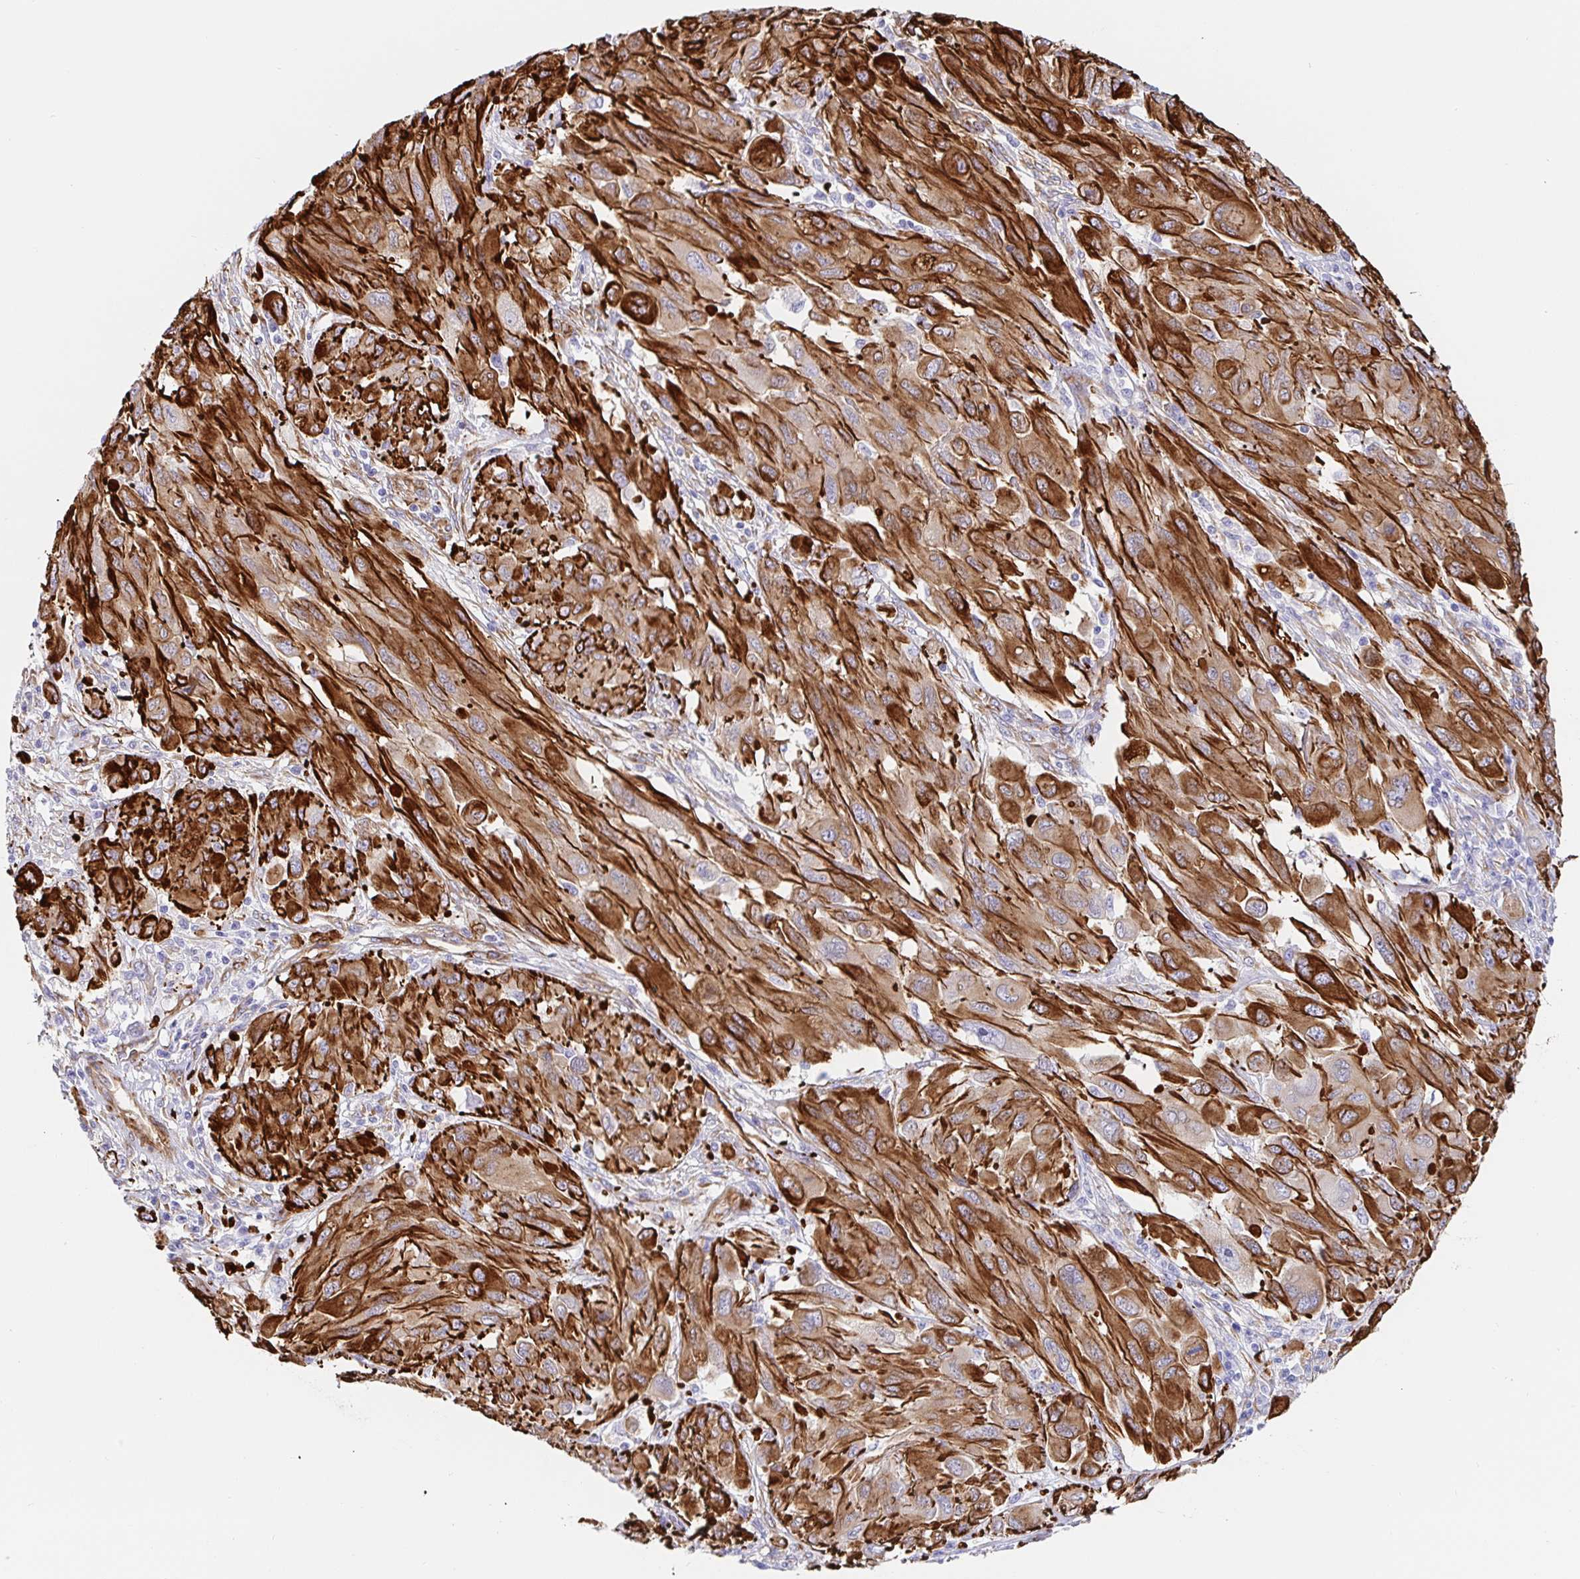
{"staining": {"intensity": "moderate", "quantity": ">75%", "location": "cytoplasmic/membranous"}, "tissue": "melanoma", "cell_type": "Tumor cells", "image_type": "cancer", "snomed": [{"axis": "morphology", "description": "Malignant melanoma, NOS"}, {"axis": "topography", "description": "Skin"}], "caption": "Moderate cytoplasmic/membranous positivity is identified in approximately >75% of tumor cells in melanoma.", "gene": "DOCK1", "patient": {"sex": "female", "age": 91}}